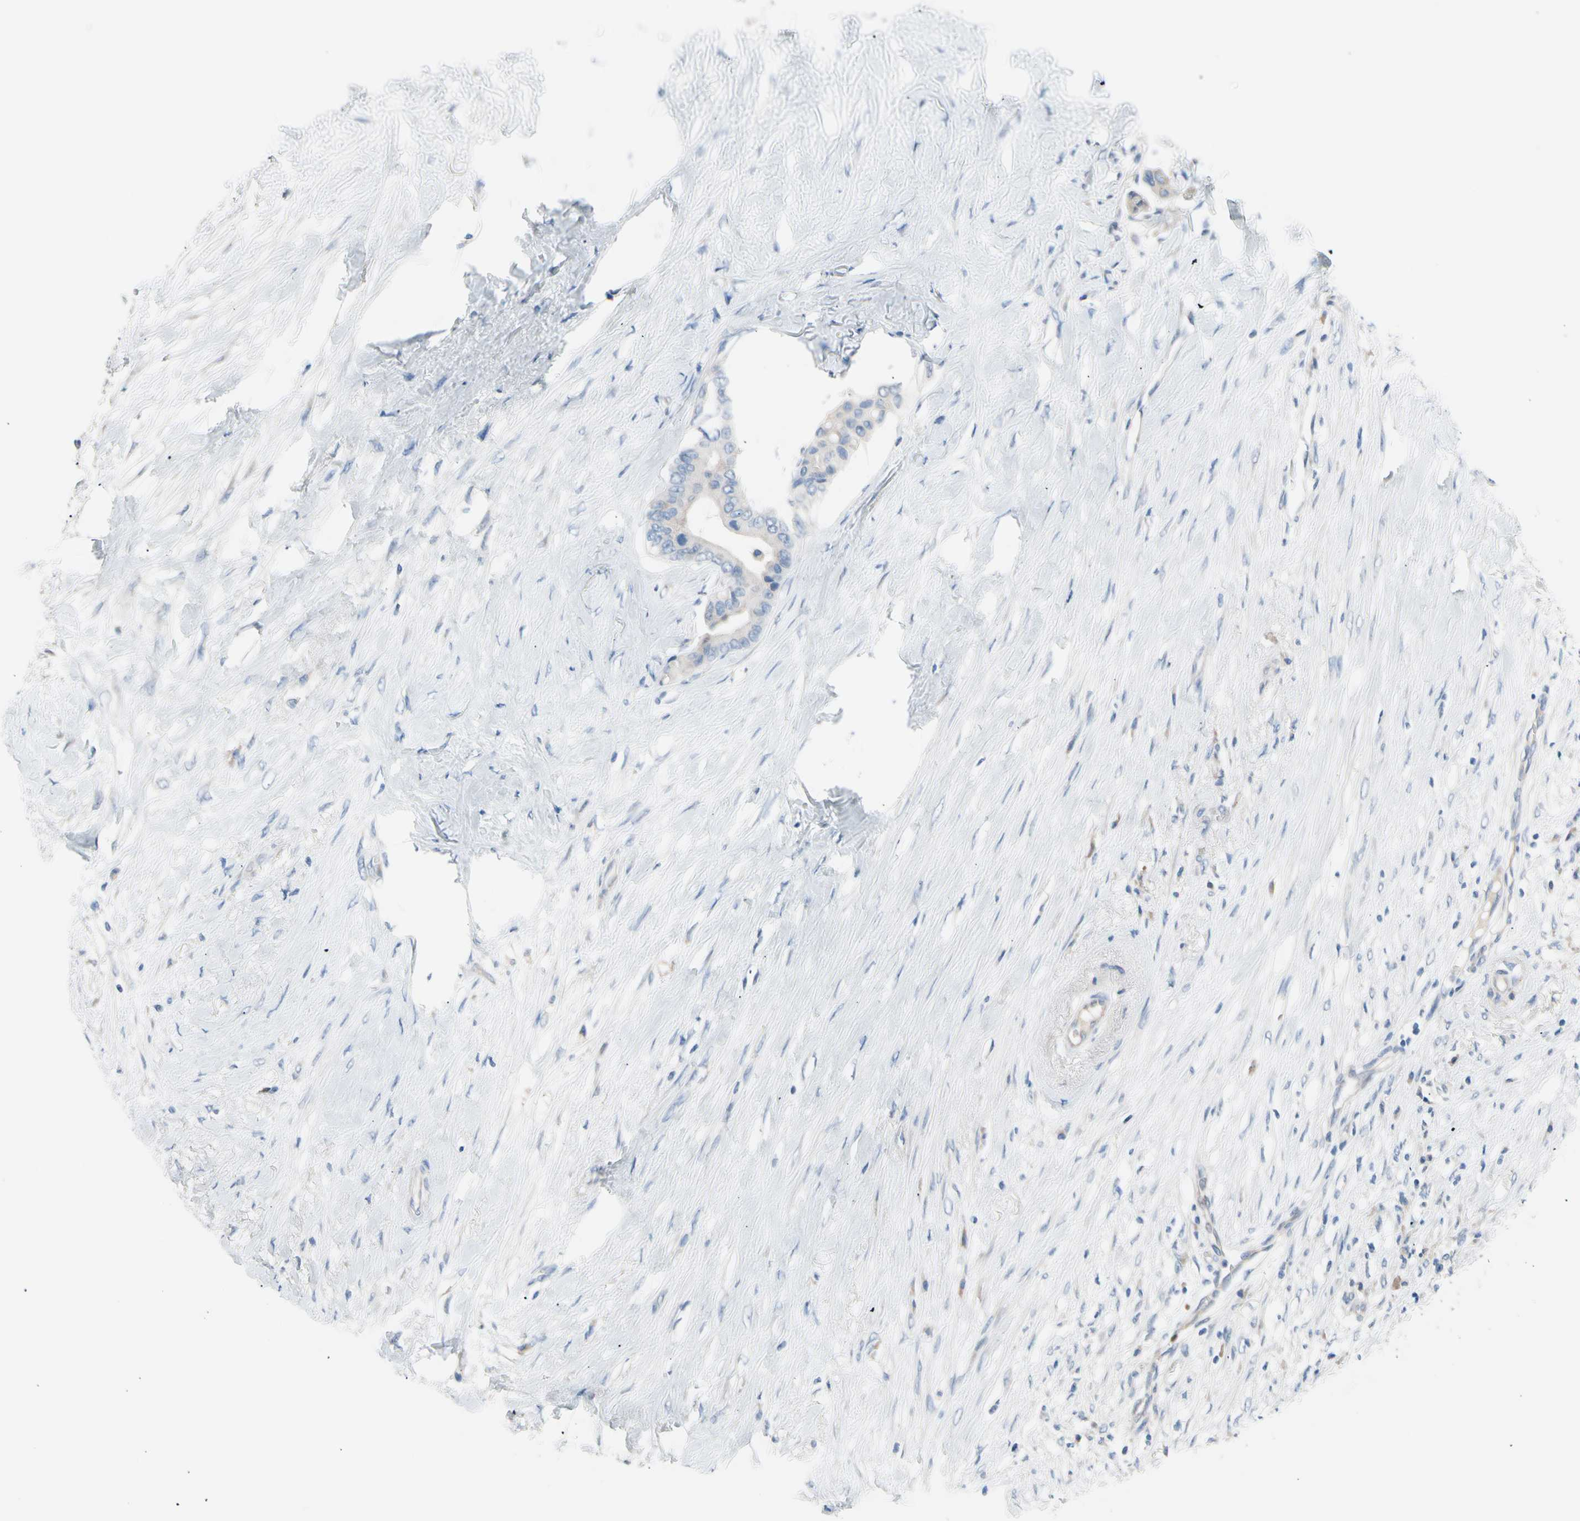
{"staining": {"intensity": "negative", "quantity": "none", "location": "none"}, "tissue": "colorectal cancer", "cell_type": "Tumor cells", "image_type": "cancer", "snomed": [{"axis": "morphology", "description": "Normal tissue, NOS"}, {"axis": "morphology", "description": "Adenocarcinoma, NOS"}, {"axis": "topography", "description": "Colon"}], "caption": "This micrograph is of colorectal cancer (adenocarcinoma) stained with immunohistochemistry (IHC) to label a protein in brown with the nuclei are counter-stained blue. There is no expression in tumor cells.", "gene": "CASQ1", "patient": {"sex": "male", "age": 82}}